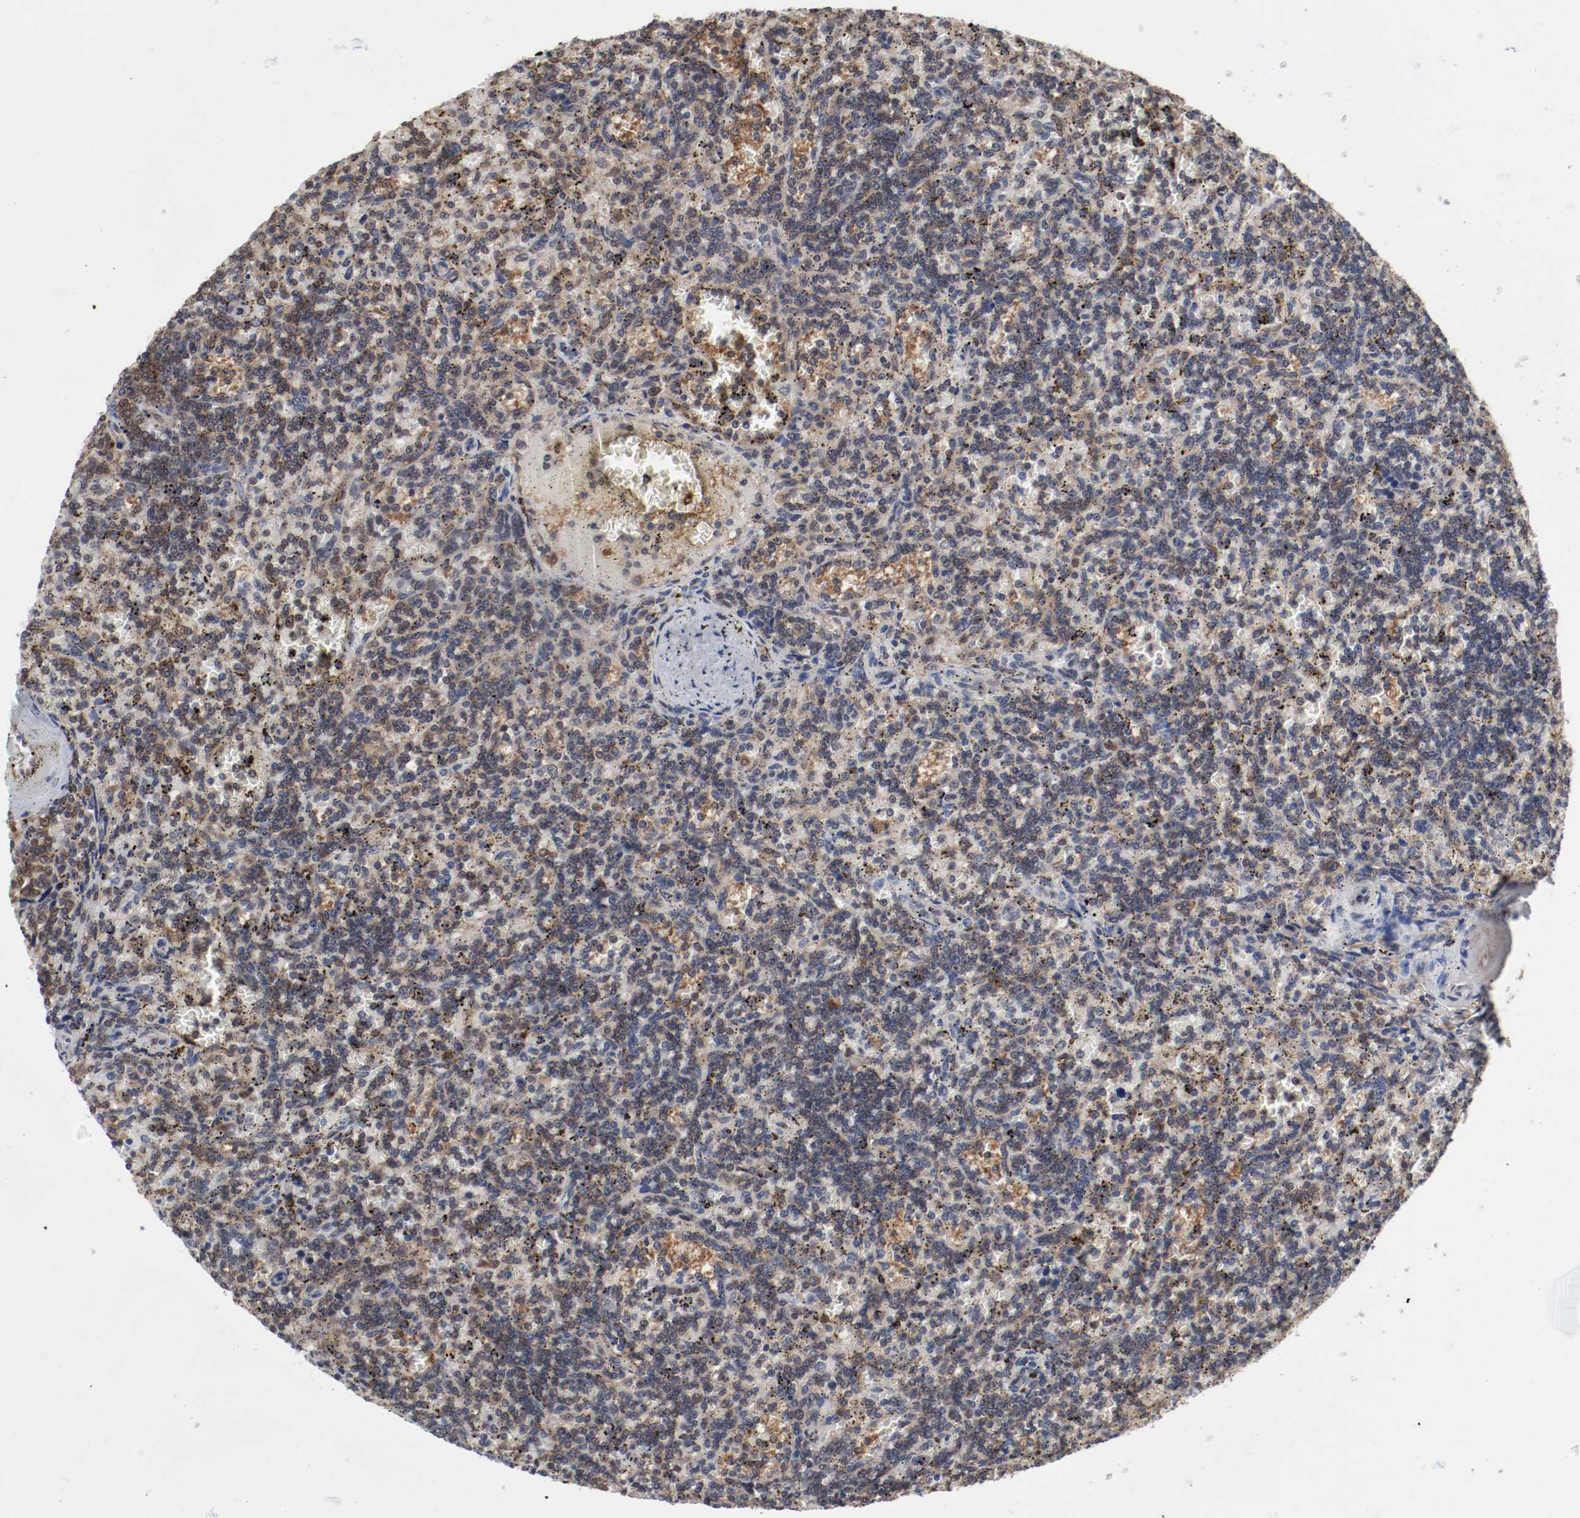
{"staining": {"intensity": "moderate", "quantity": ">75%", "location": "cytoplasmic/membranous"}, "tissue": "lymphoma", "cell_type": "Tumor cells", "image_type": "cancer", "snomed": [{"axis": "morphology", "description": "Malignant lymphoma, non-Hodgkin's type, Low grade"}, {"axis": "topography", "description": "Spleen"}], "caption": "Tumor cells display moderate cytoplasmic/membranous expression in about >75% of cells in lymphoma.", "gene": "AFG3L2", "patient": {"sex": "male", "age": 73}}